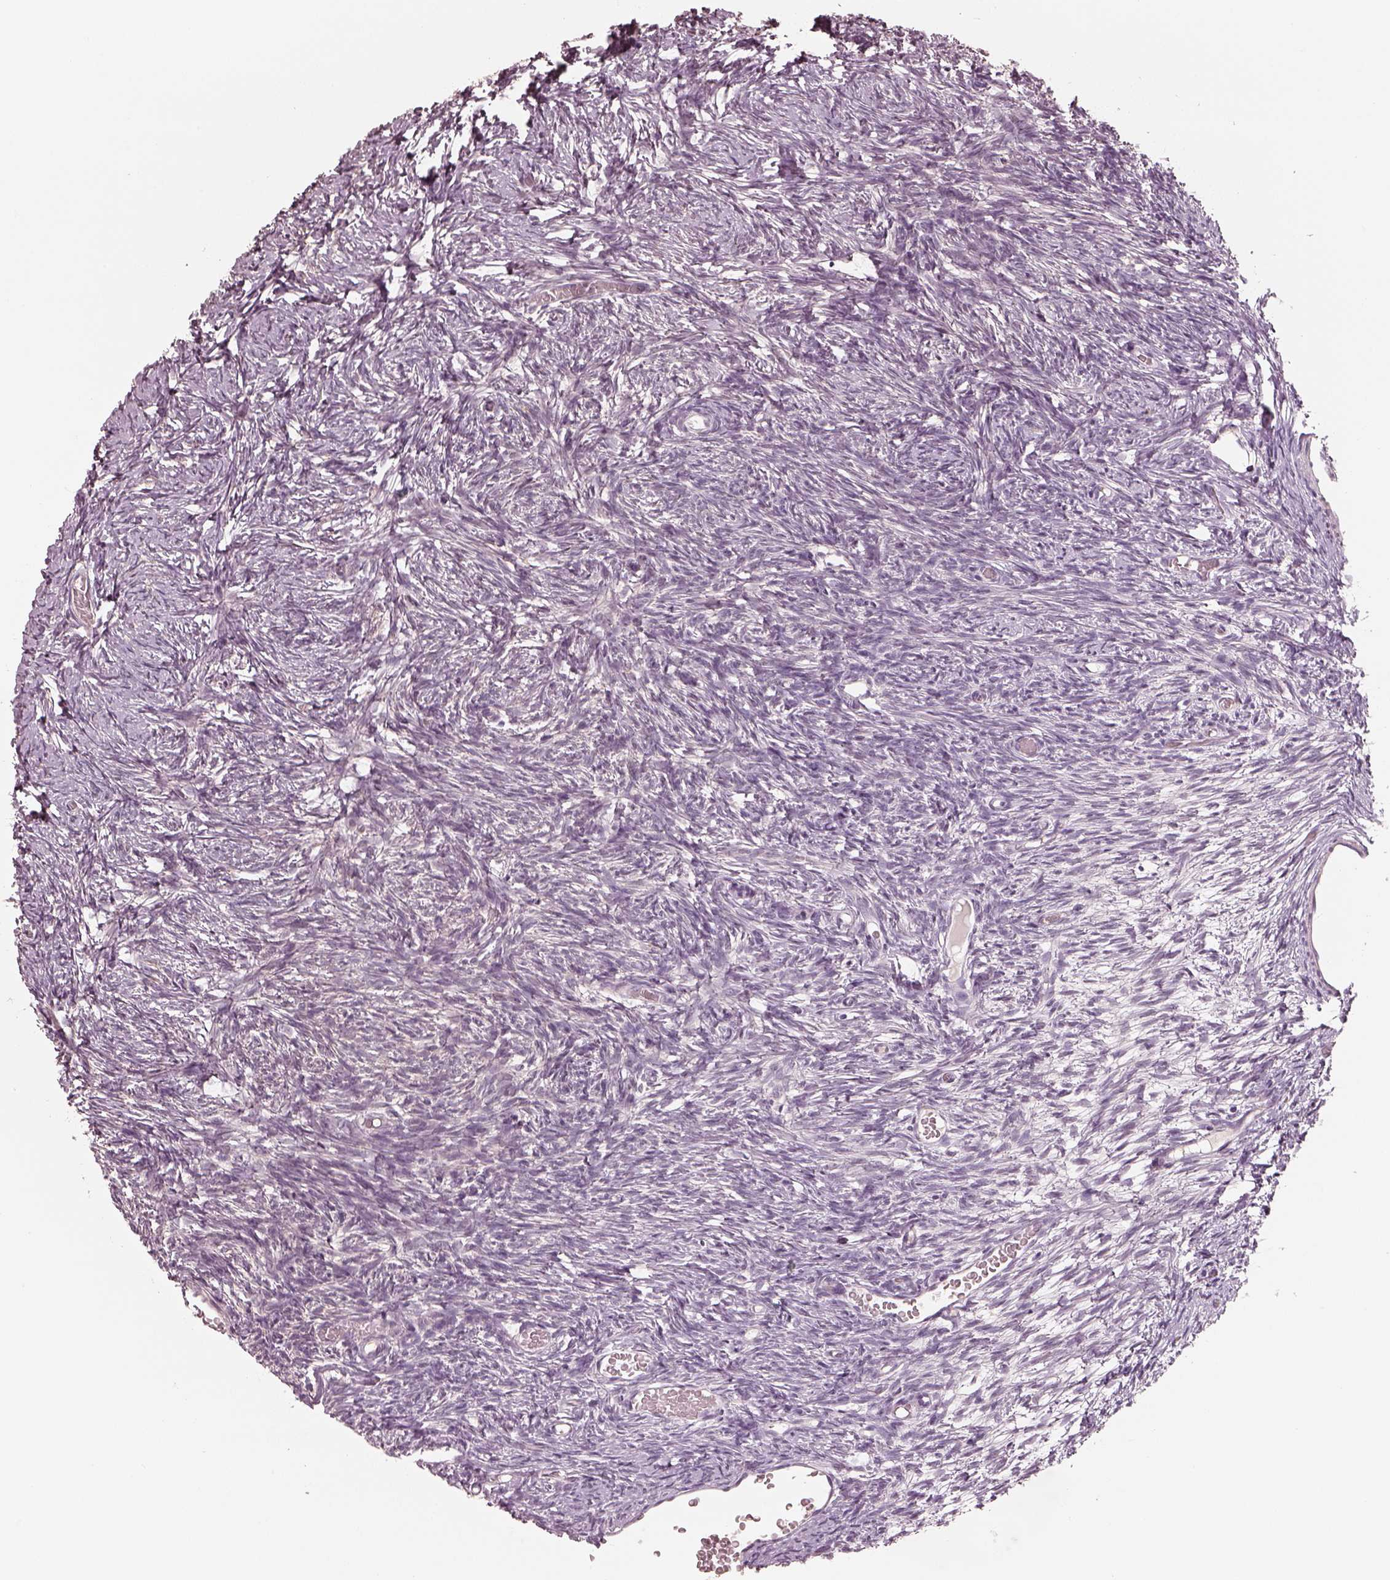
{"staining": {"intensity": "negative", "quantity": "none", "location": "none"}, "tissue": "ovary", "cell_type": "Follicle cells", "image_type": "normal", "snomed": [{"axis": "morphology", "description": "Normal tissue, NOS"}, {"axis": "topography", "description": "Ovary"}], "caption": "Photomicrograph shows no protein expression in follicle cells of normal ovary. The staining was performed using DAB (3,3'-diaminobenzidine) to visualize the protein expression in brown, while the nuclei were stained in blue with hematoxylin (Magnification: 20x).", "gene": "EGR4", "patient": {"sex": "female", "age": 39}}